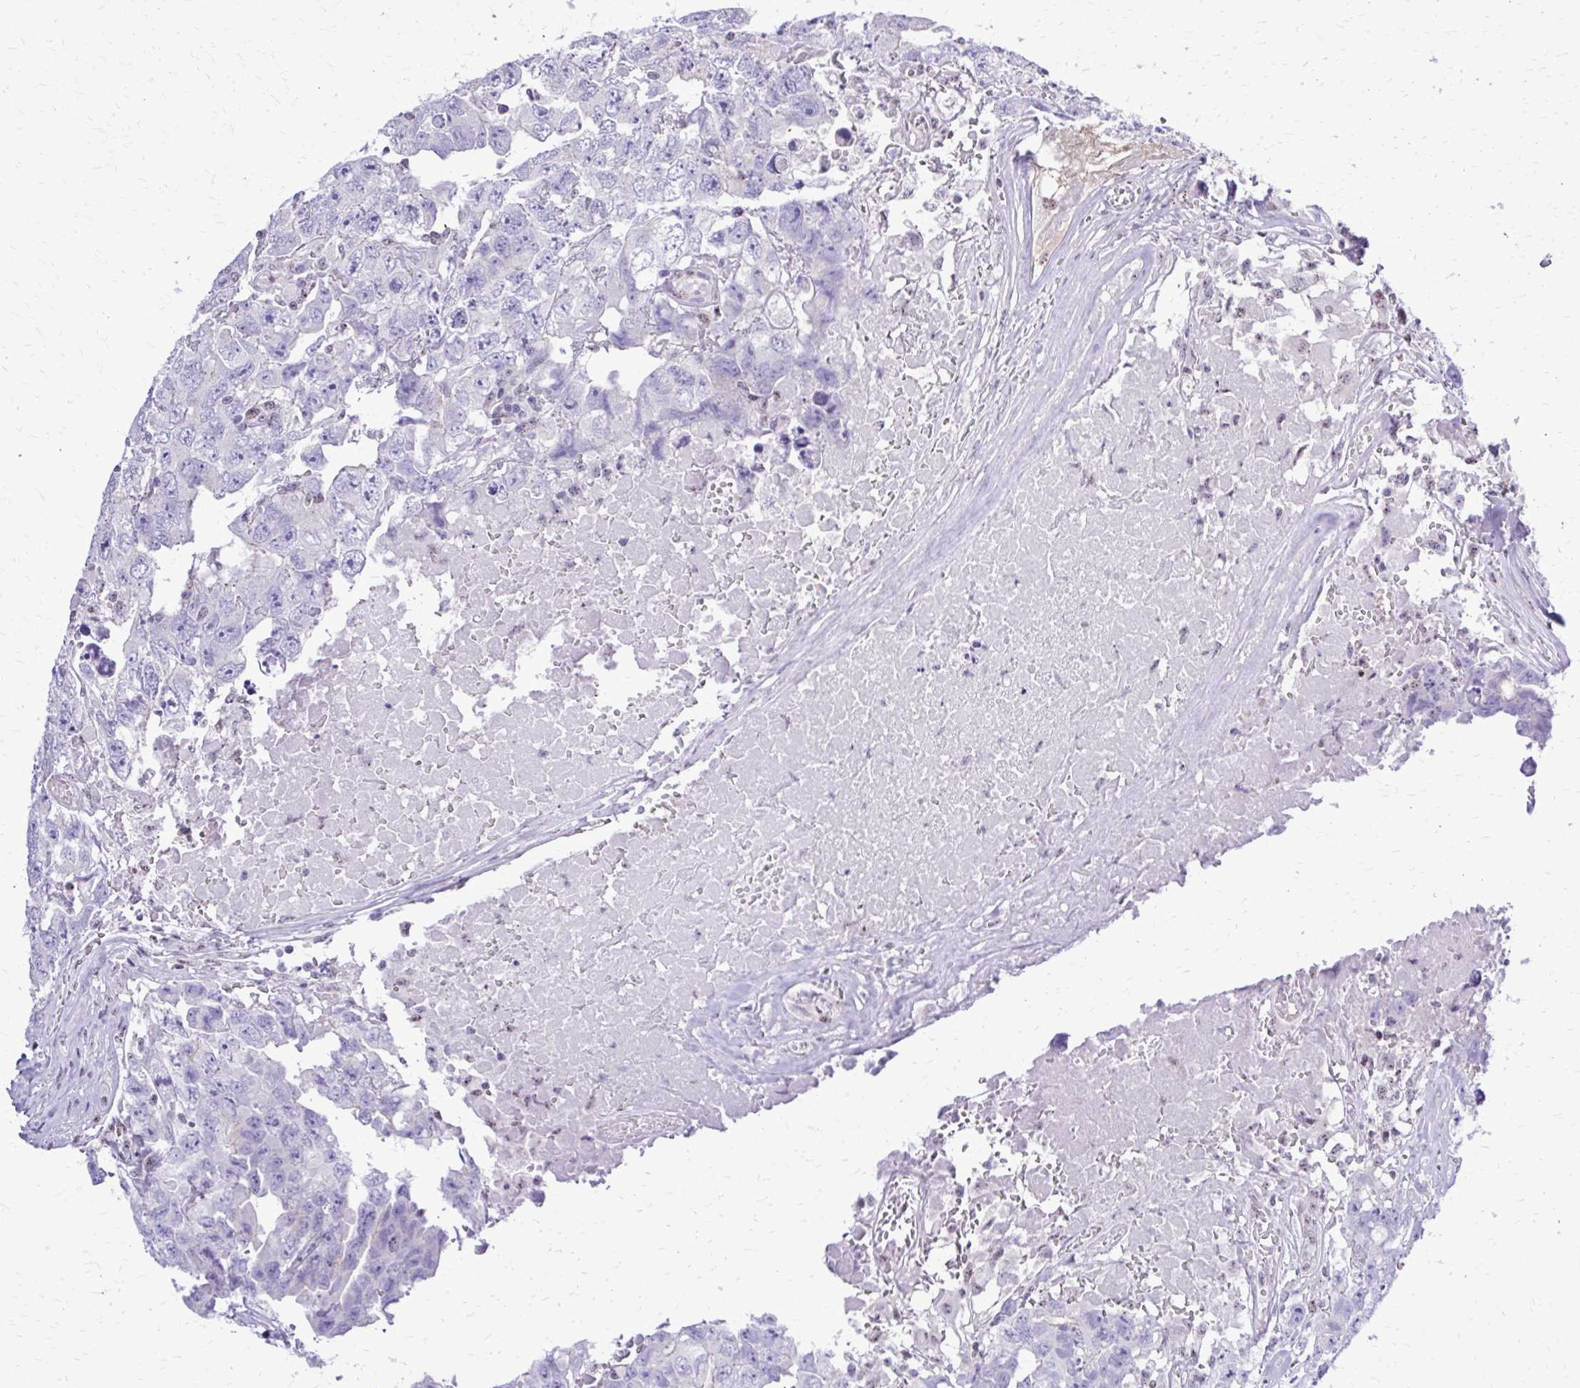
{"staining": {"intensity": "negative", "quantity": "none", "location": "none"}, "tissue": "testis cancer", "cell_type": "Tumor cells", "image_type": "cancer", "snomed": [{"axis": "morphology", "description": "Carcinoma, Embryonal, NOS"}, {"axis": "topography", "description": "Testis"}], "caption": "An immunohistochemistry image of testis embryonal carcinoma is shown. There is no staining in tumor cells of testis embryonal carcinoma. (DAB (3,3'-diaminobenzidine) IHC visualized using brightfield microscopy, high magnification).", "gene": "RASL11B", "patient": {"sex": "male", "age": 22}}